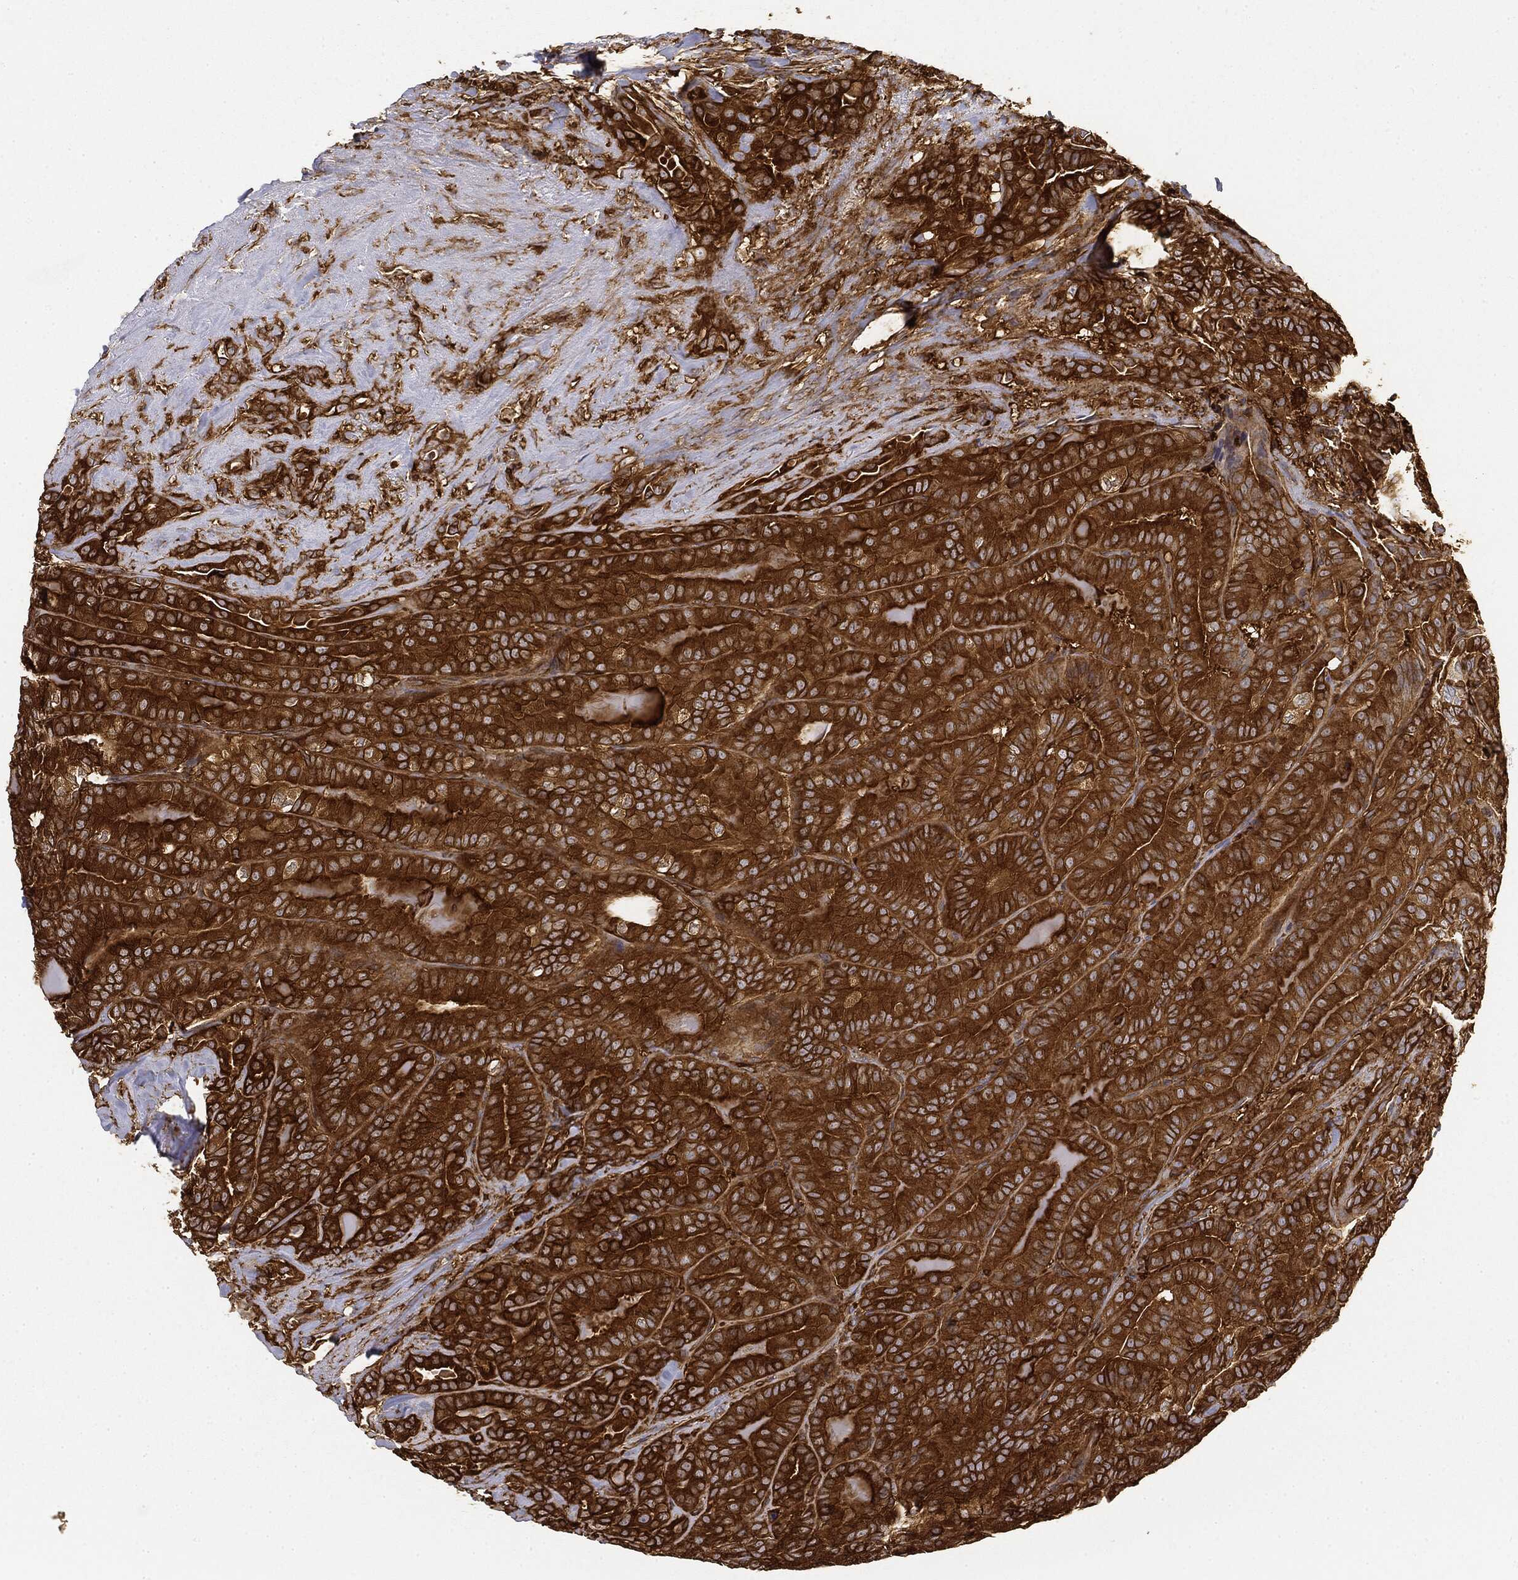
{"staining": {"intensity": "strong", "quantity": "25%-75%", "location": "cytoplasmic/membranous"}, "tissue": "thyroid cancer", "cell_type": "Tumor cells", "image_type": "cancer", "snomed": [{"axis": "morphology", "description": "Papillary adenocarcinoma, NOS"}, {"axis": "topography", "description": "Thyroid gland"}], "caption": "Protein expression analysis of thyroid cancer (papillary adenocarcinoma) shows strong cytoplasmic/membranous staining in about 25%-75% of tumor cells.", "gene": "WDR1", "patient": {"sex": "male", "age": 61}}